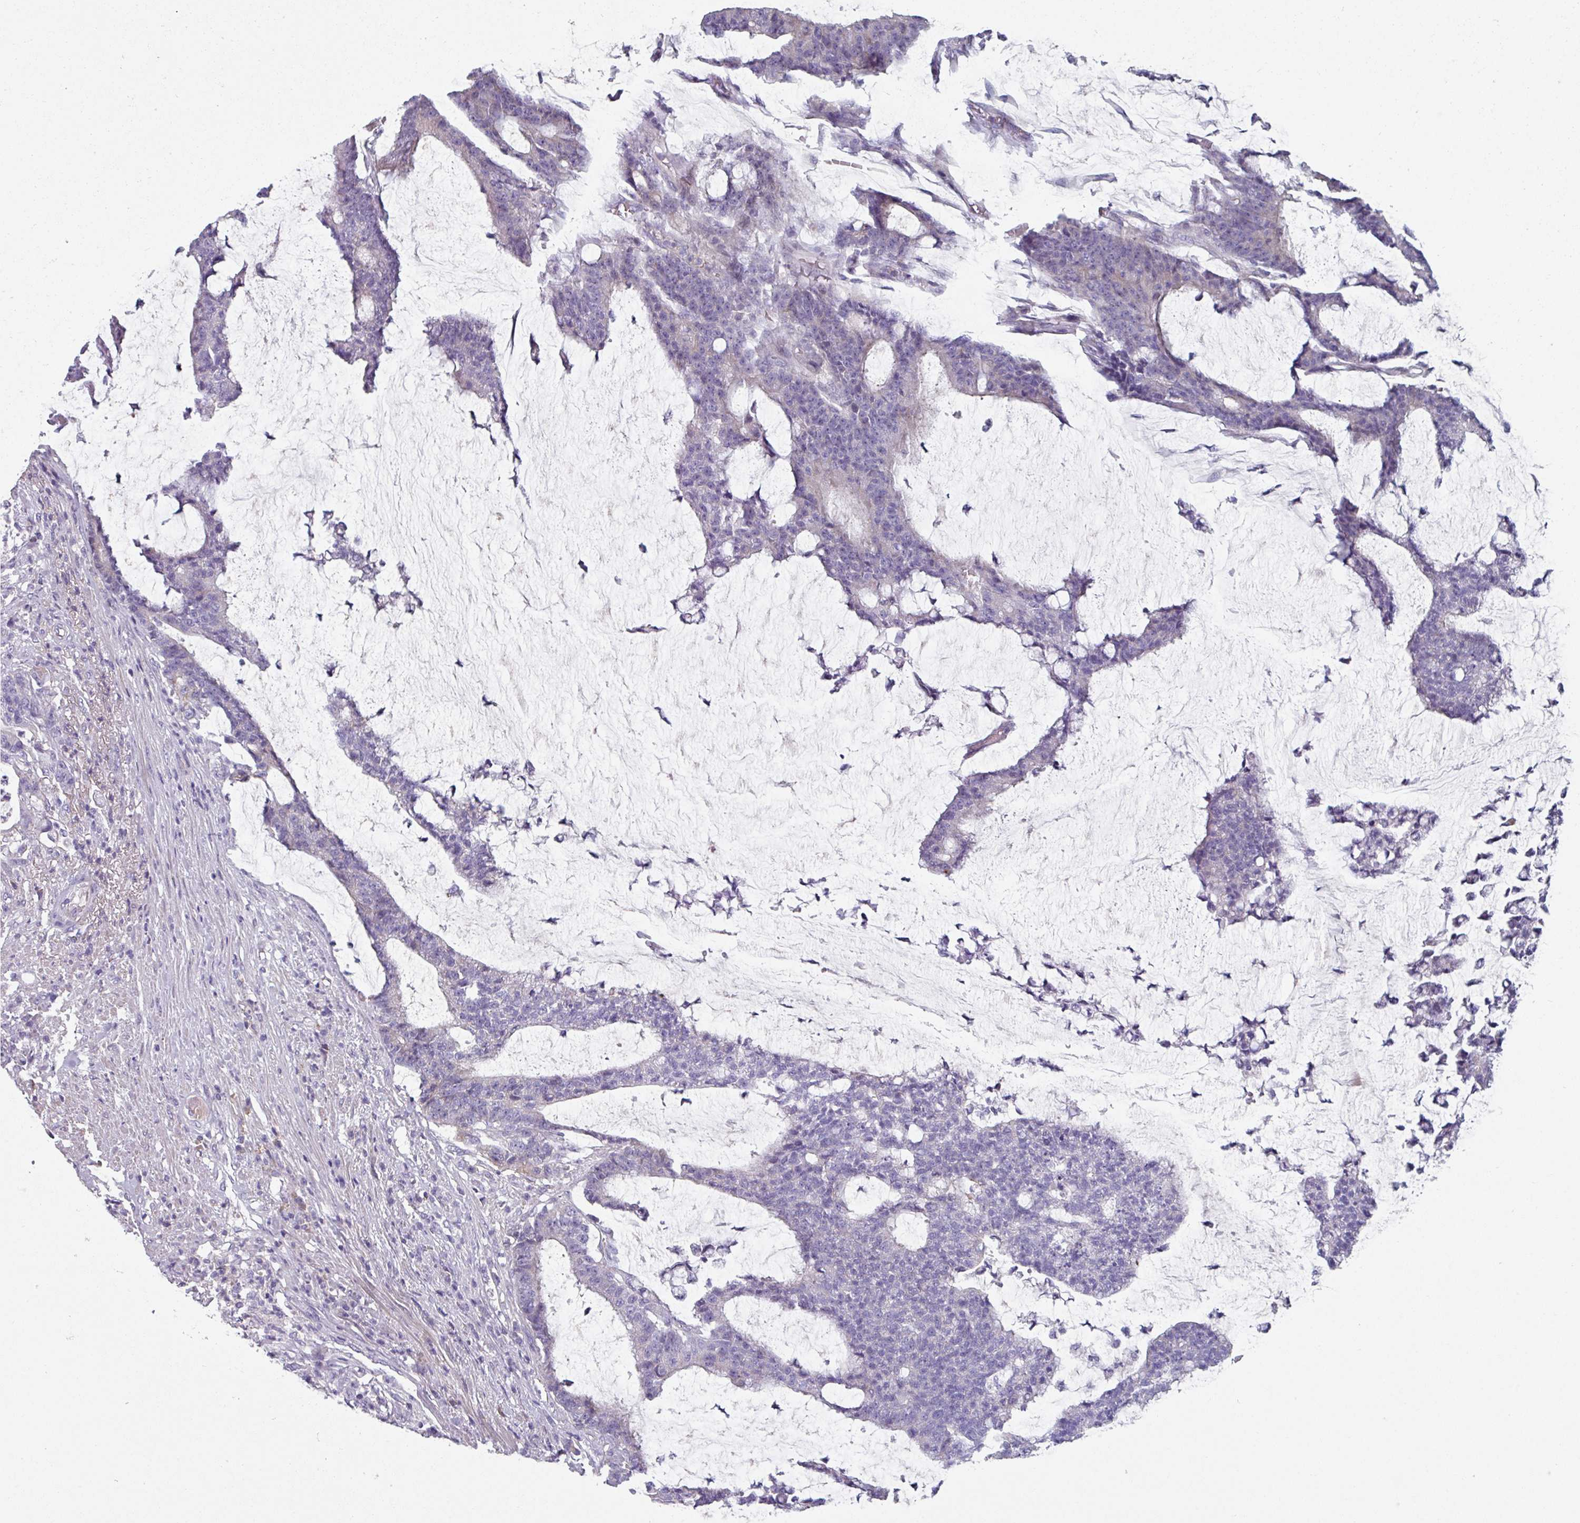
{"staining": {"intensity": "negative", "quantity": "none", "location": "none"}, "tissue": "colorectal cancer", "cell_type": "Tumor cells", "image_type": "cancer", "snomed": [{"axis": "morphology", "description": "Adenocarcinoma, NOS"}, {"axis": "topography", "description": "Colon"}], "caption": "Tumor cells show no significant expression in adenocarcinoma (colorectal). The staining was performed using DAB (3,3'-diaminobenzidine) to visualize the protein expression in brown, while the nuclei were stained in blue with hematoxylin (Magnification: 20x).", "gene": "TMEM132A", "patient": {"sex": "female", "age": 84}}